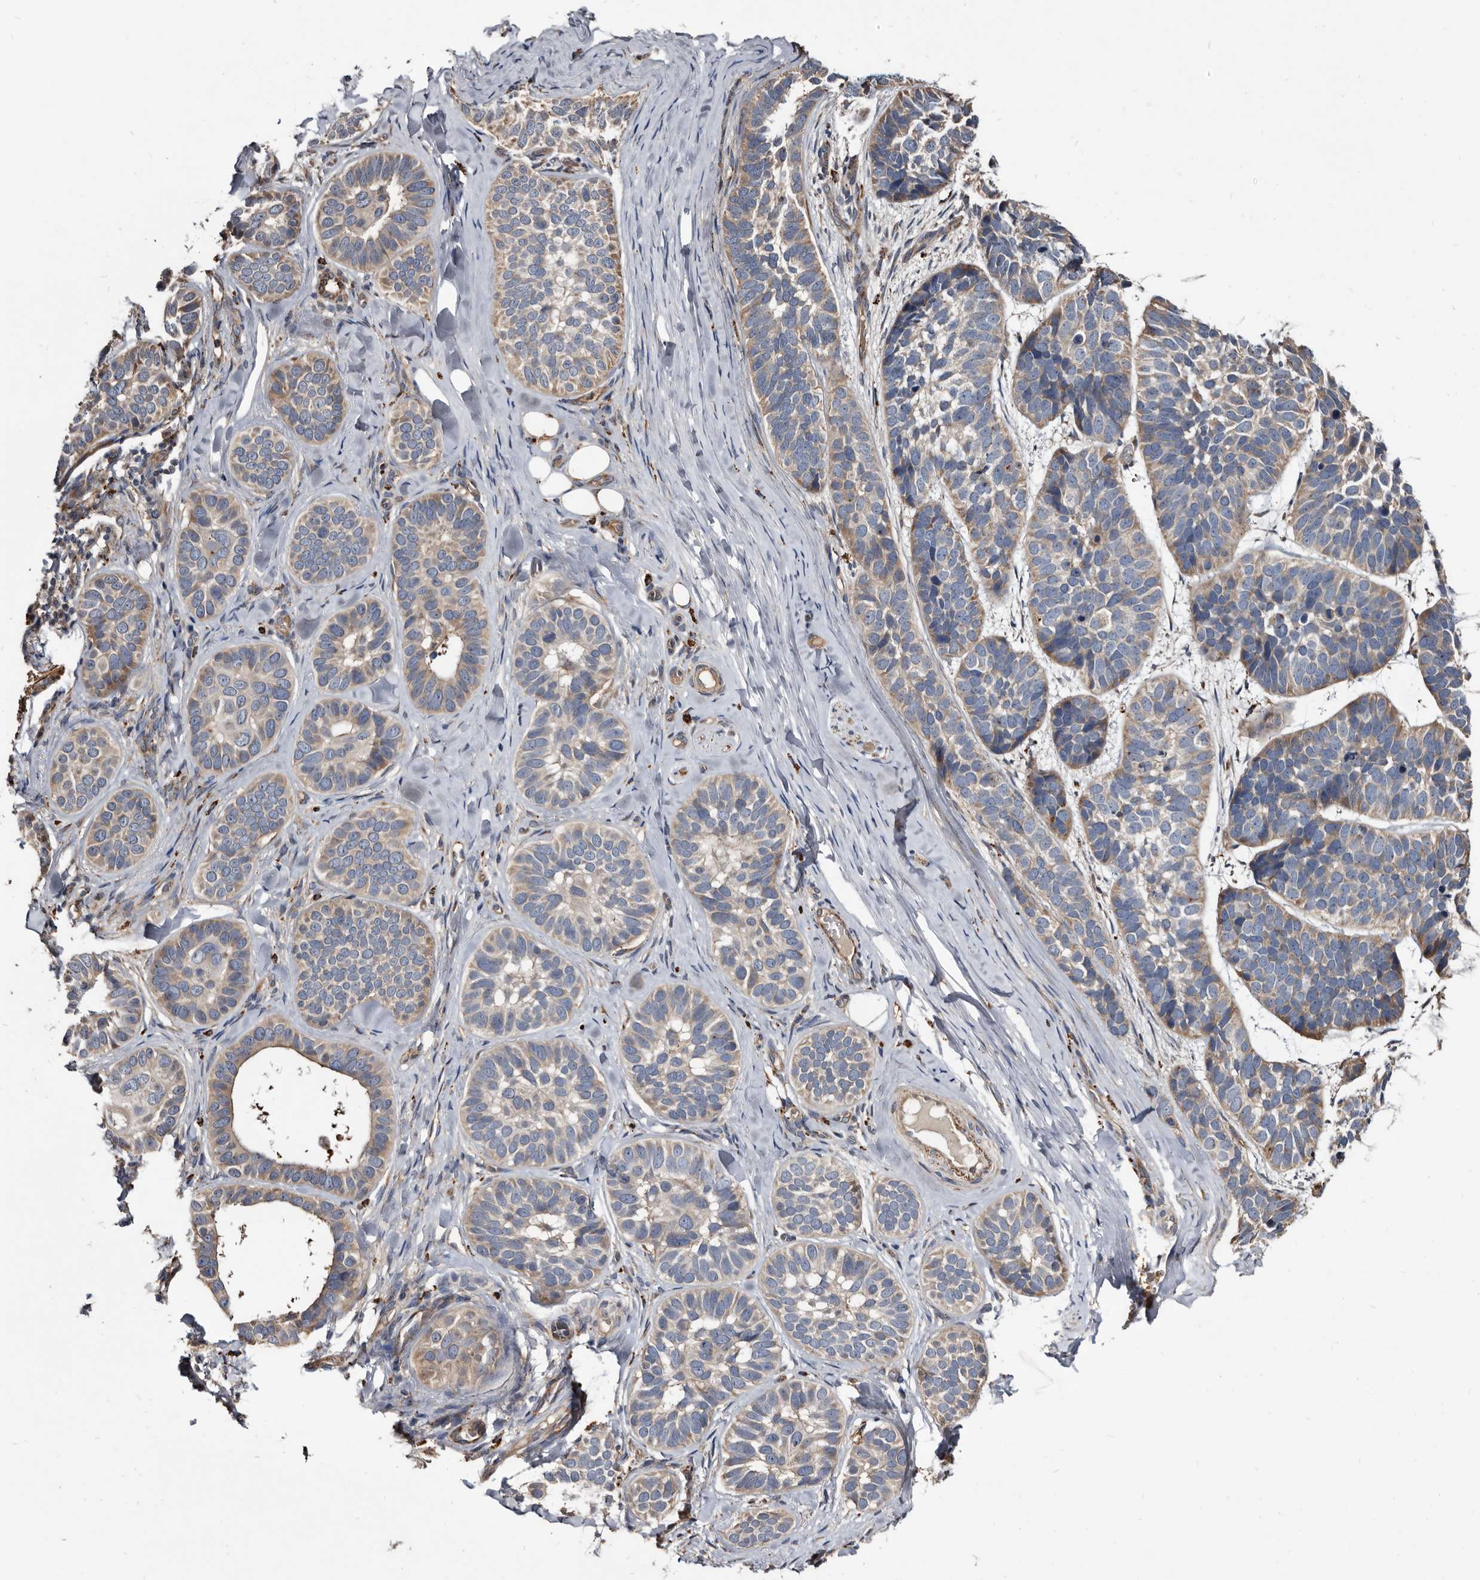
{"staining": {"intensity": "weak", "quantity": ">75%", "location": "cytoplasmic/membranous"}, "tissue": "skin cancer", "cell_type": "Tumor cells", "image_type": "cancer", "snomed": [{"axis": "morphology", "description": "Basal cell carcinoma"}, {"axis": "topography", "description": "Skin"}], "caption": "Skin basal cell carcinoma tissue exhibits weak cytoplasmic/membranous expression in approximately >75% of tumor cells", "gene": "CTSA", "patient": {"sex": "male", "age": 62}}